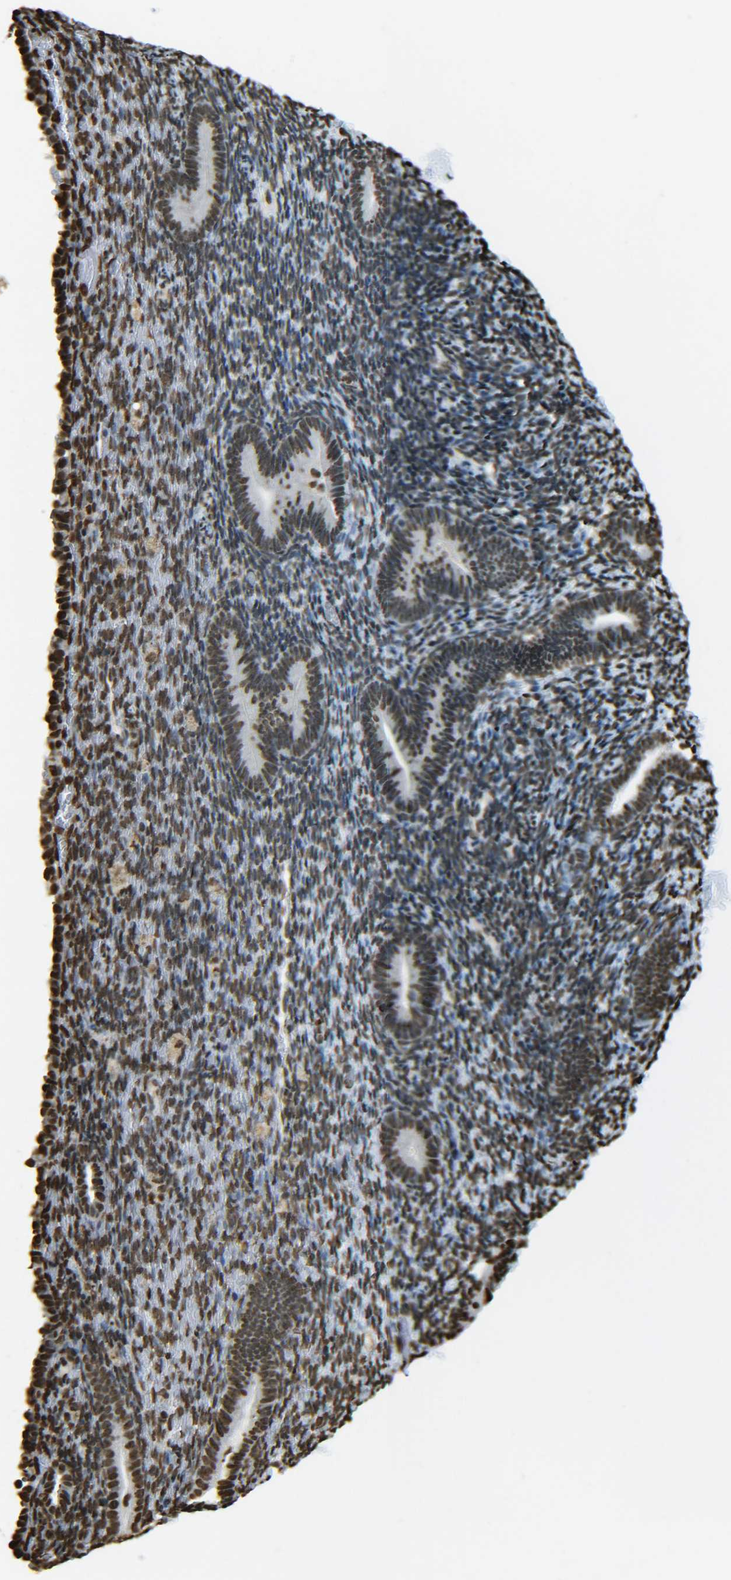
{"staining": {"intensity": "moderate", "quantity": "25%-75%", "location": "nuclear"}, "tissue": "endometrium", "cell_type": "Cells in endometrial stroma", "image_type": "normal", "snomed": [{"axis": "morphology", "description": "Normal tissue, NOS"}, {"axis": "topography", "description": "Endometrium"}], "caption": "Protein expression by IHC shows moderate nuclear staining in about 25%-75% of cells in endometrial stroma in normal endometrium. The staining was performed using DAB, with brown indicating positive protein expression. Nuclei are stained blue with hematoxylin.", "gene": "H4C16", "patient": {"sex": "female", "age": 51}}